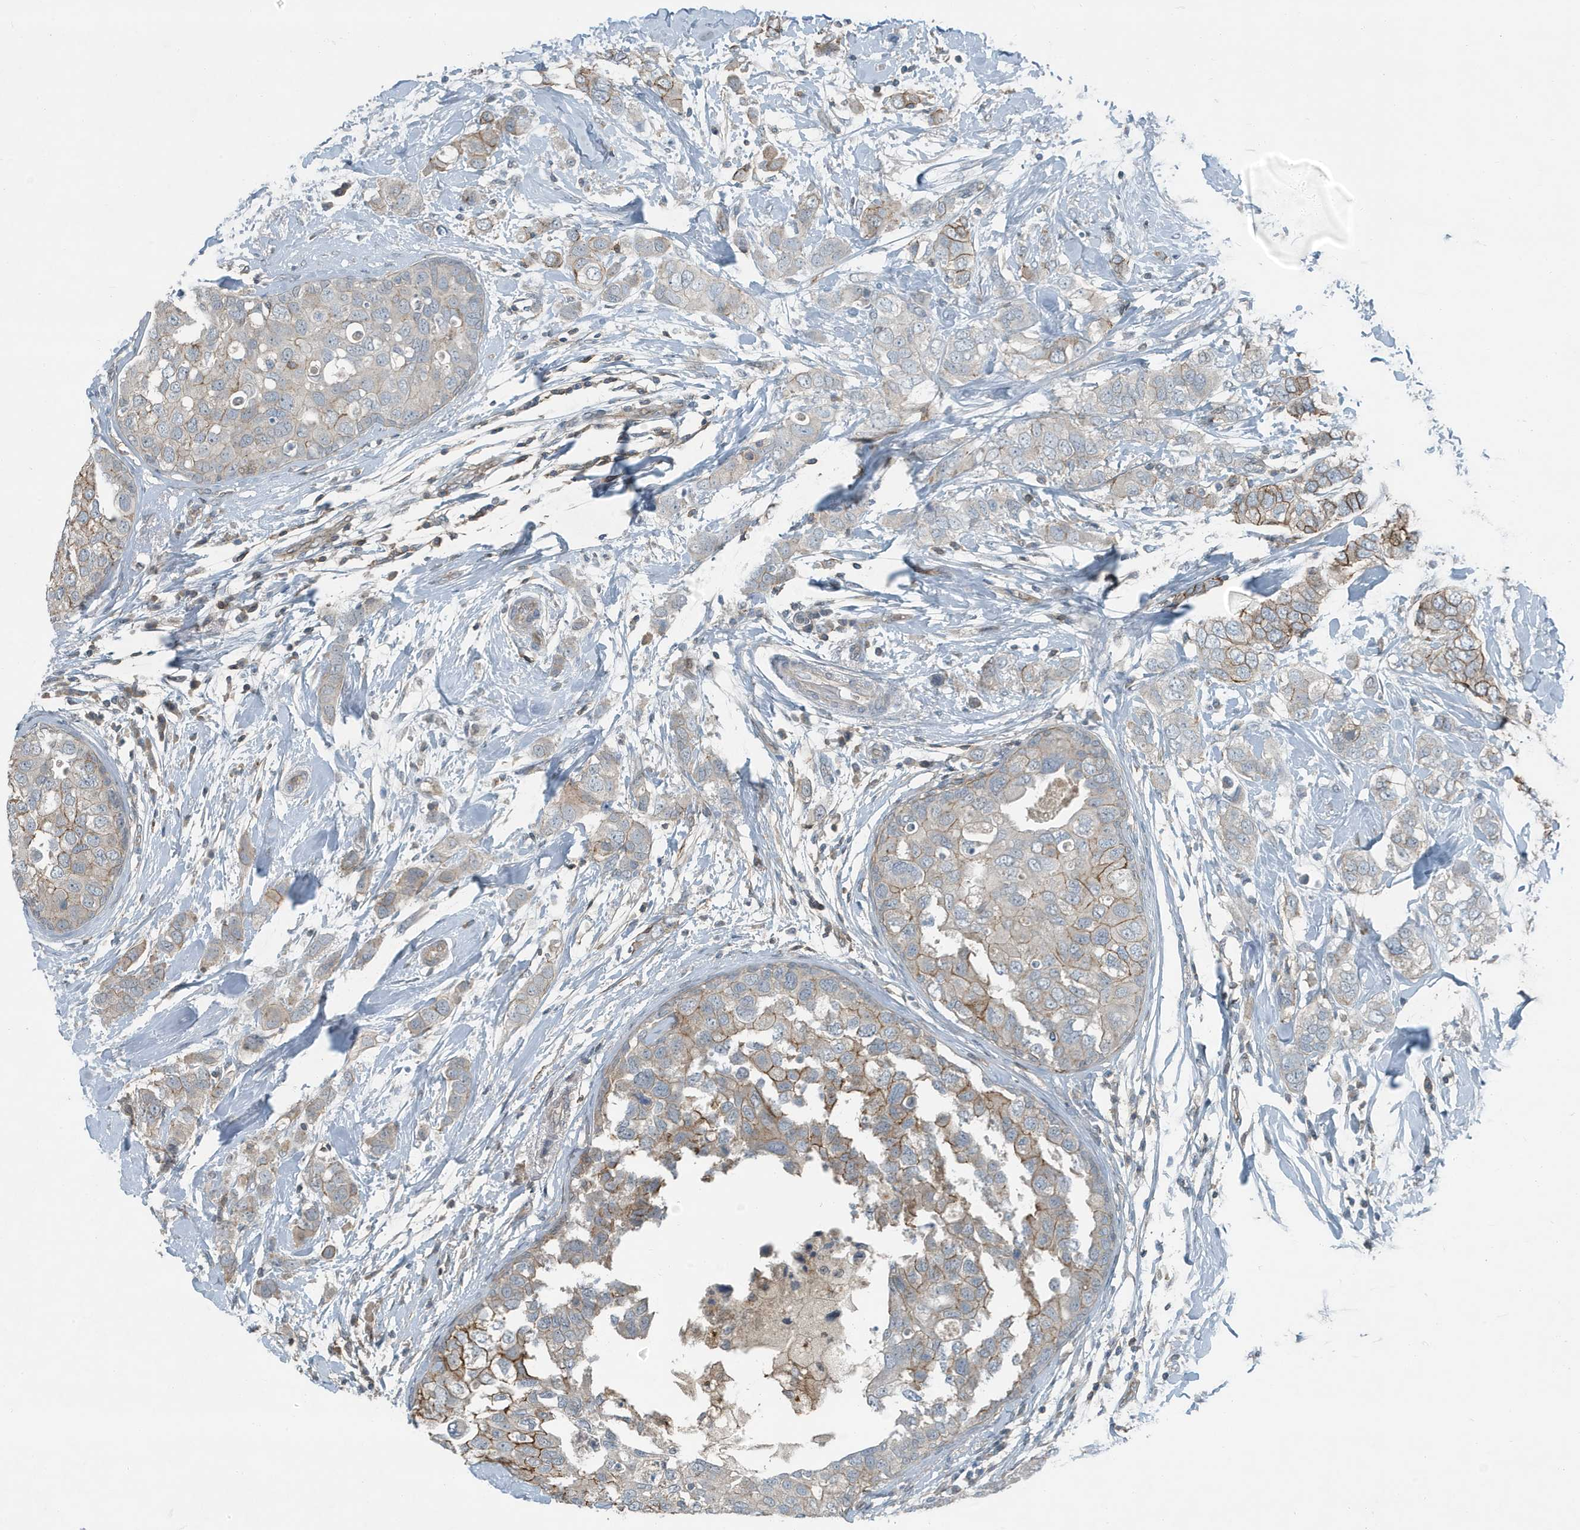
{"staining": {"intensity": "moderate", "quantity": "25%-75%", "location": "cytoplasmic/membranous"}, "tissue": "breast cancer", "cell_type": "Tumor cells", "image_type": "cancer", "snomed": [{"axis": "morphology", "description": "Duct carcinoma"}, {"axis": "topography", "description": "Breast"}], "caption": "IHC image of human breast invasive ductal carcinoma stained for a protein (brown), which displays medium levels of moderate cytoplasmic/membranous positivity in approximately 25%-75% of tumor cells.", "gene": "DAPP1", "patient": {"sex": "female", "age": 50}}